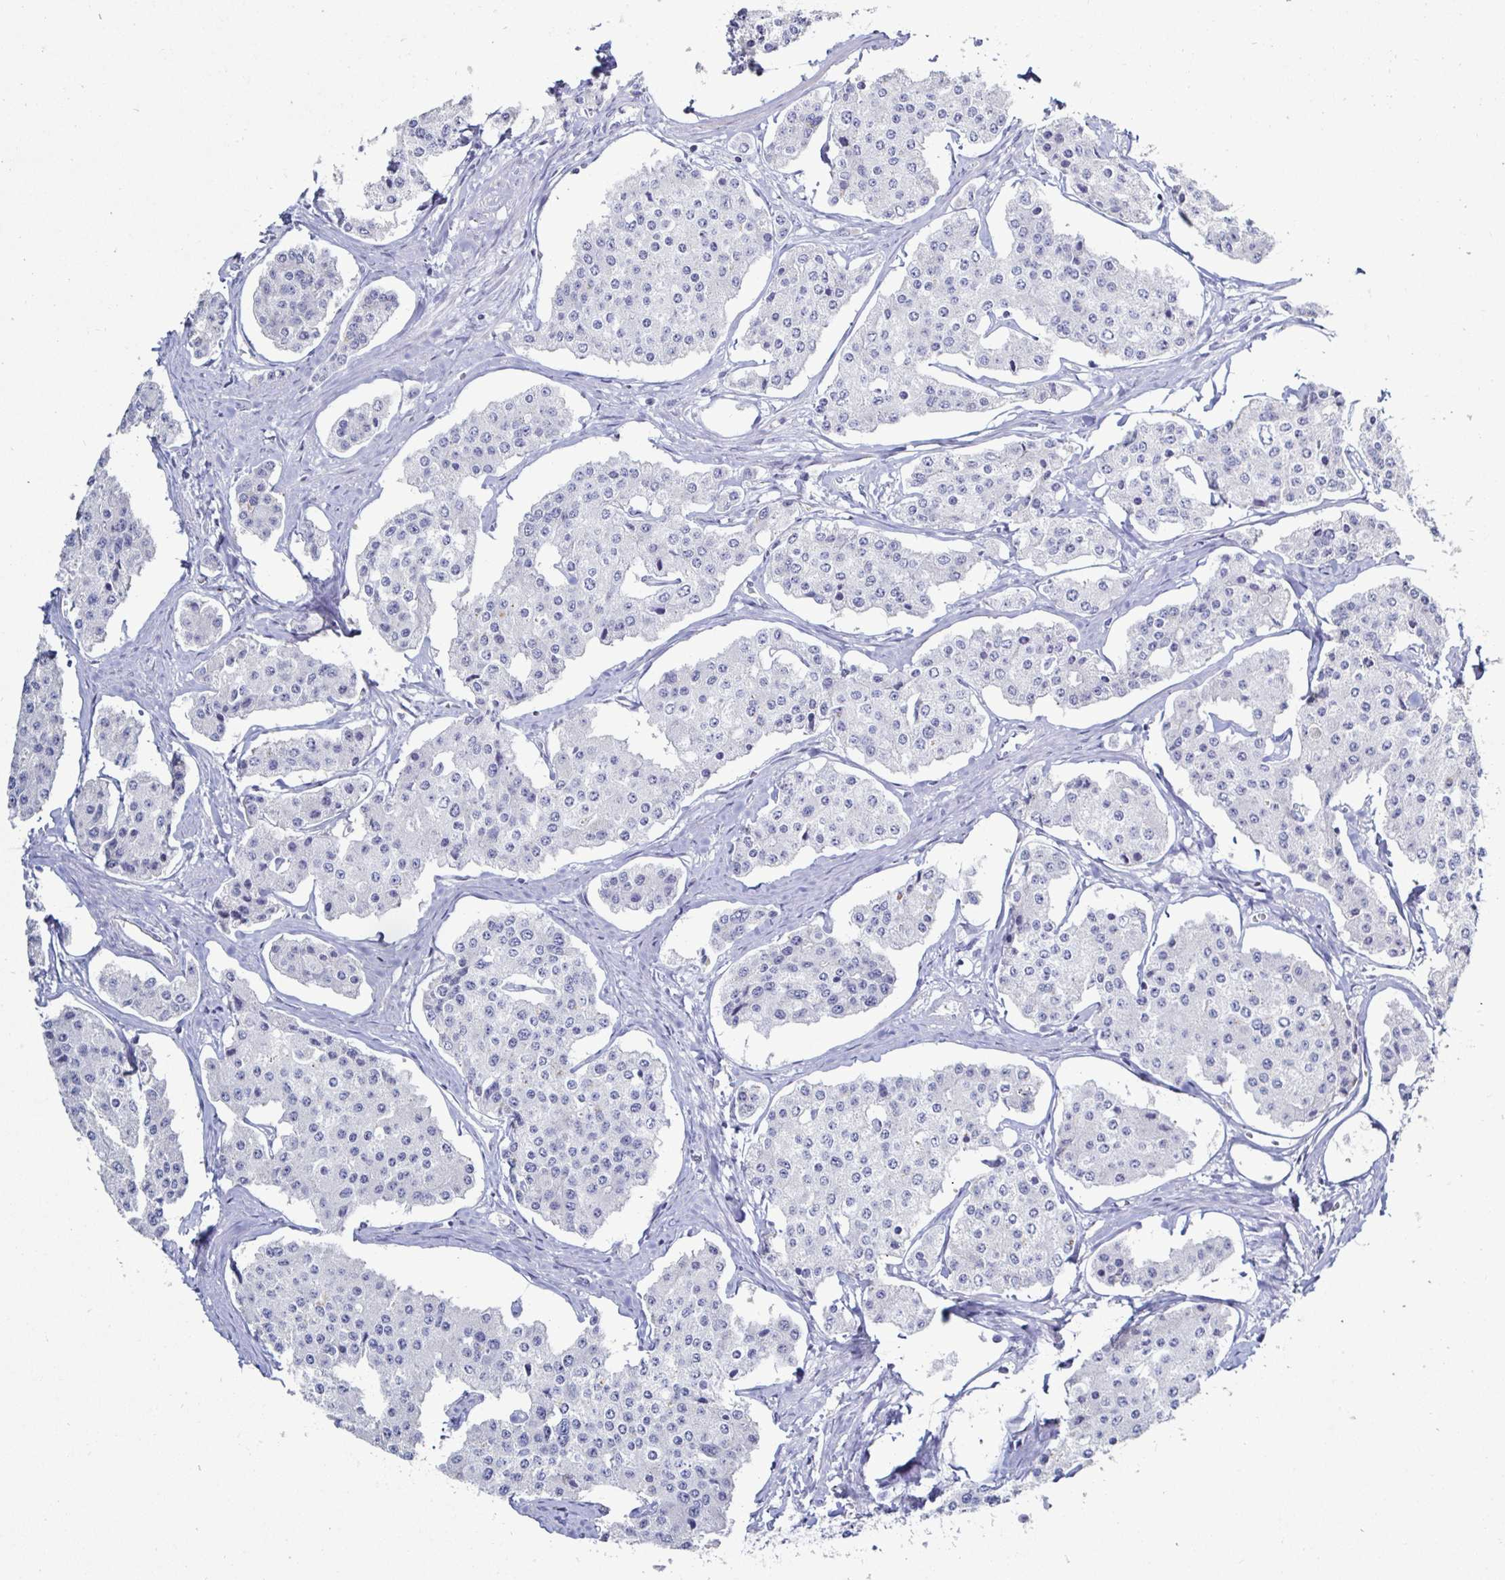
{"staining": {"intensity": "negative", "quantity": "none", "location": "none"}, "tissue": "carcinoid", "cell_type": "Tumor cells", "image_type": "cancer", "snomed": [{"axis": "morphology", "description": "Carcinoid, malignant, NOS"}, {"axis": "topography", "description": "Small intestine"}], "caption": "A histopathology image of carcinoid (malignant) stained for a protein reveals no brown staining in tumor cells.", "gene": "ACSBG2", "patient": {"sex": "female", "age": 65}}